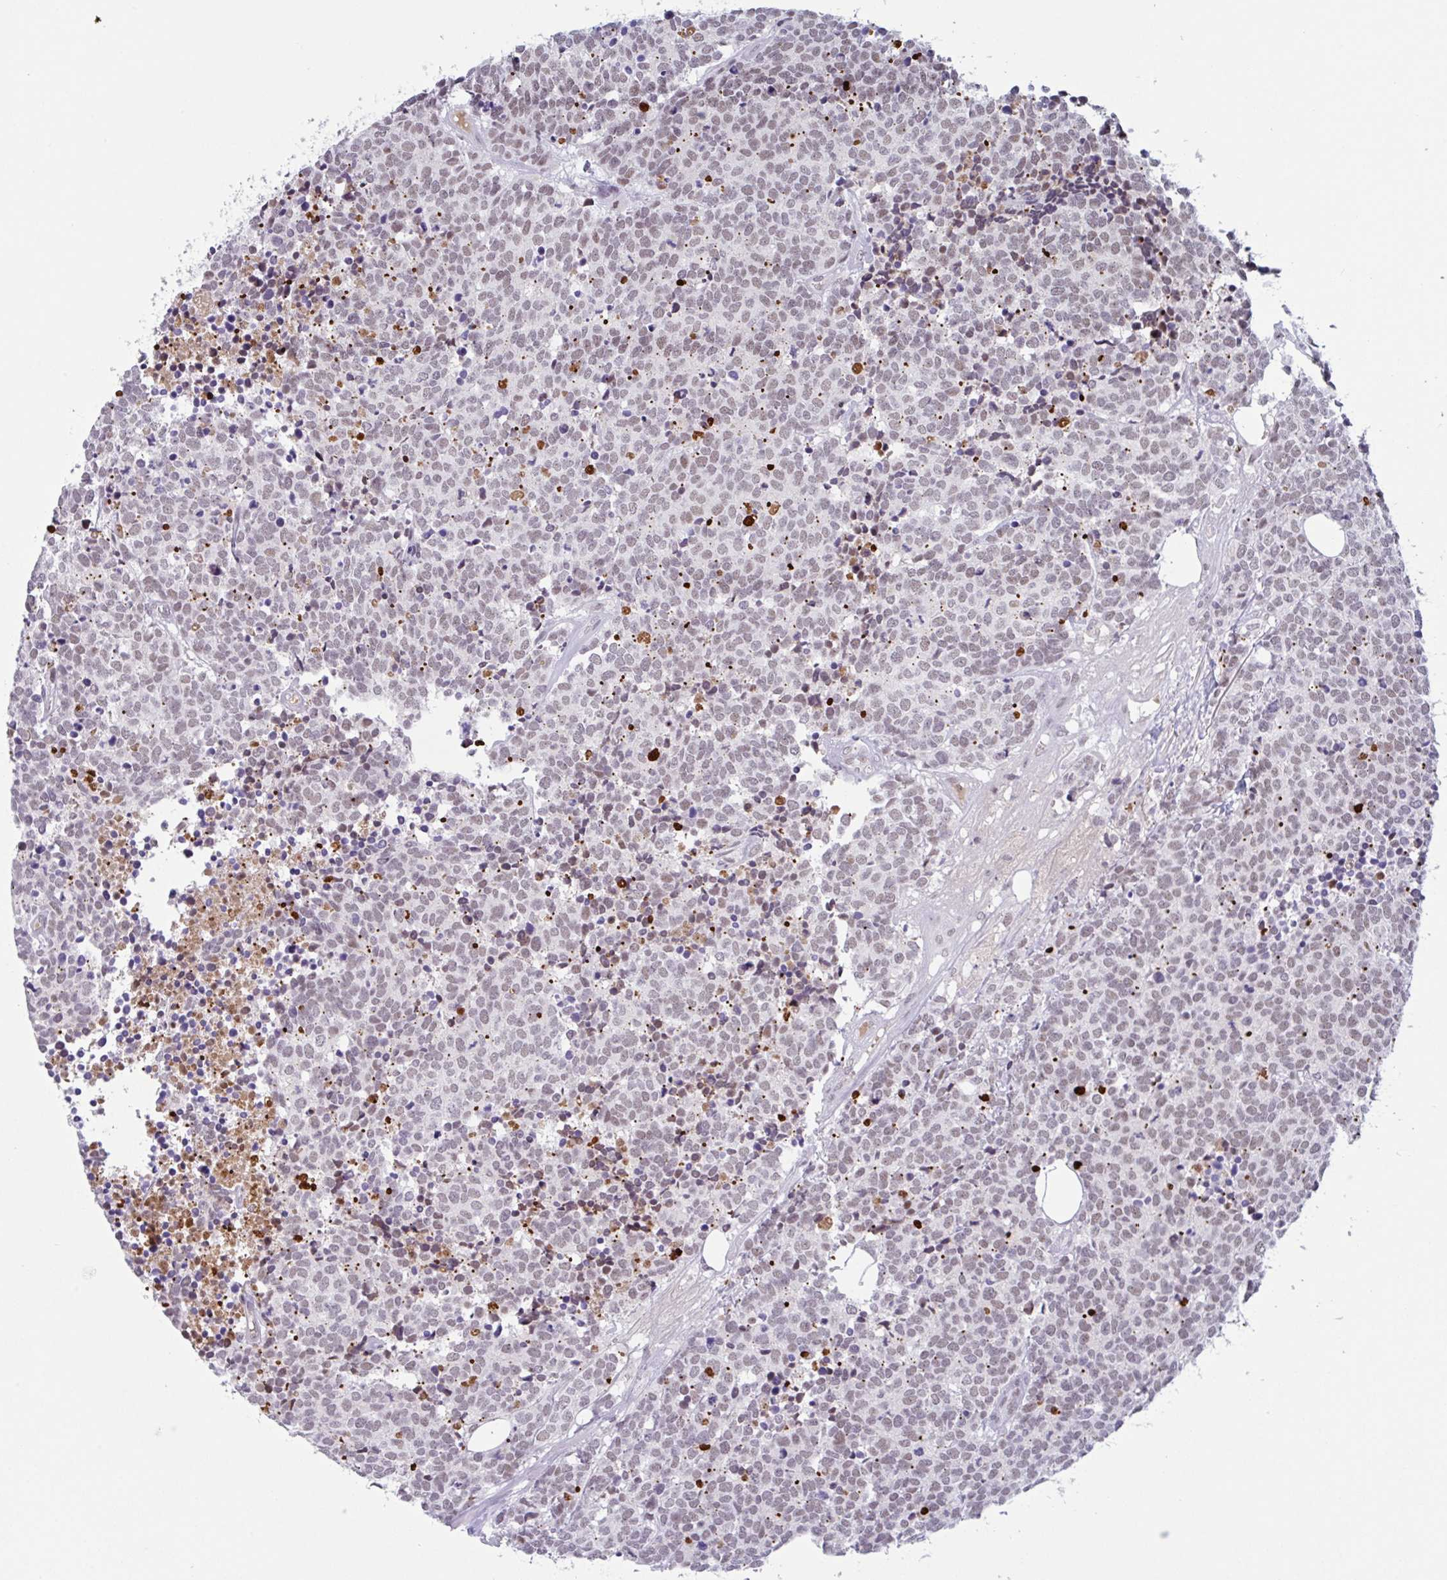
{"staining": {"intensity": "weak", "quantity": ">75%", "location": "nuclear"}, "tissue": "carcinoid", "cell_type": "Tumor cells", "image_type": "cancer", "snomed": [{"axis": "morphology", "description": "Carcinoid, malignant, NOS"}, {"axis": "topography", "description": "Skin"}], "caption": "Carcinoid stained with DAB (3,3'-diaminobenzidine) immunohistochemistry shows low levels of weak nuclear positivity in about >75% of tumor cells.", "gene": "PLG", "patient": {"sex": "female", "age": 79}}